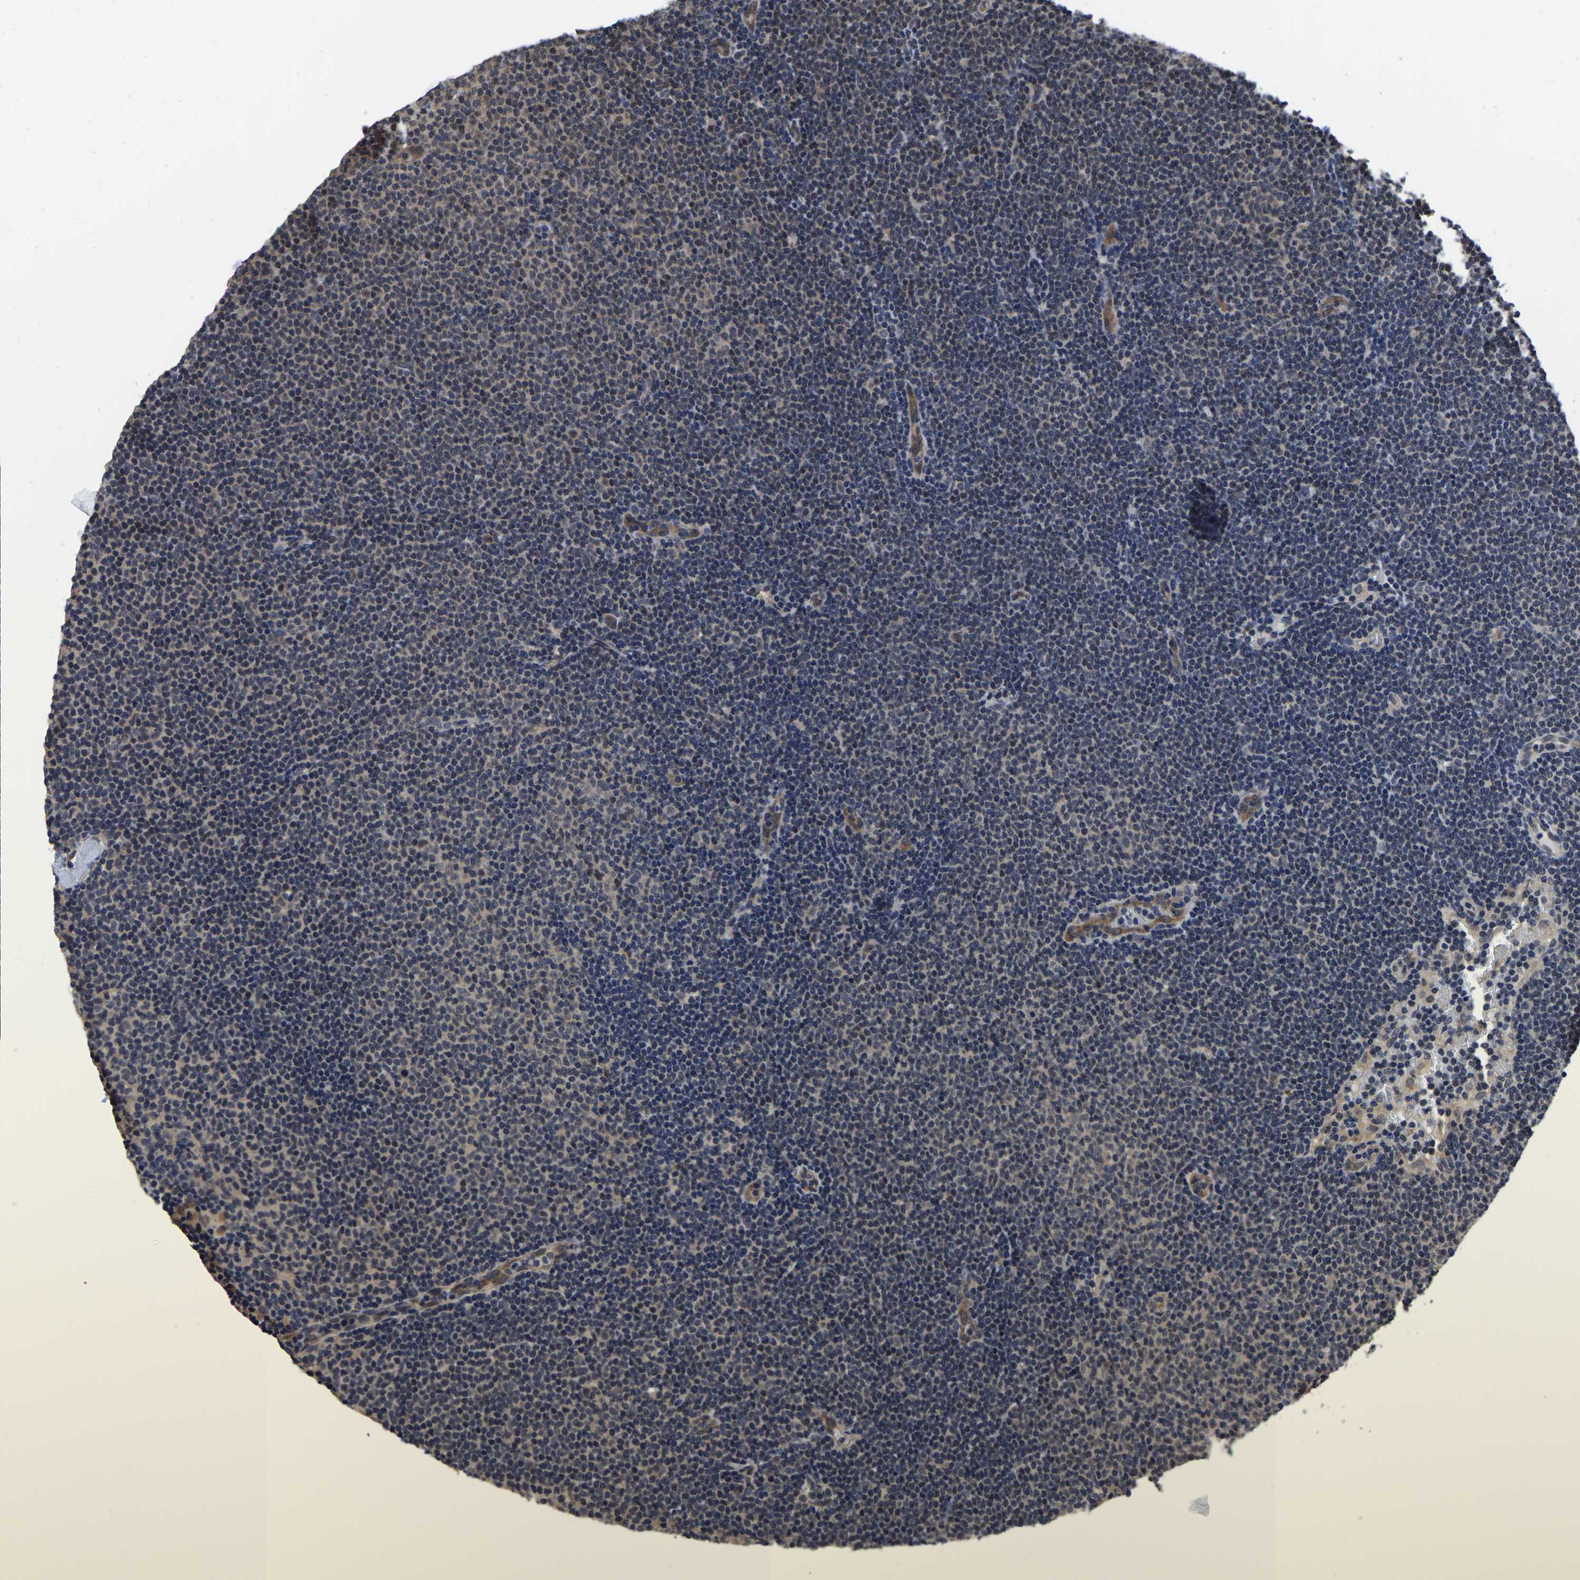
{"staining": {"intensity": "moderate", "quantity": "<25%", "location": "nuclear"}, "tissue": "lymphoma", "cell_type": "Tumor cells", "image_type": "cancer", "snomed": [{"axis": "morphology", "description": "Malignant lymphoma, non-Hodgkin's type, Low grade"}, {"axis": "topography", "description": "Lymph node"}], "caption": "Immunohistochemistry (IHC) of human low-grade malignant lymphoma, non-Hodgkin's type displays low levels of moderate nuclear staining in approximately <25% of tumor cells. (IHC, brightfield microscopy, high magnification).", "gene": "MCOLN2", "patient": {"sex": "female", "age": 53}}